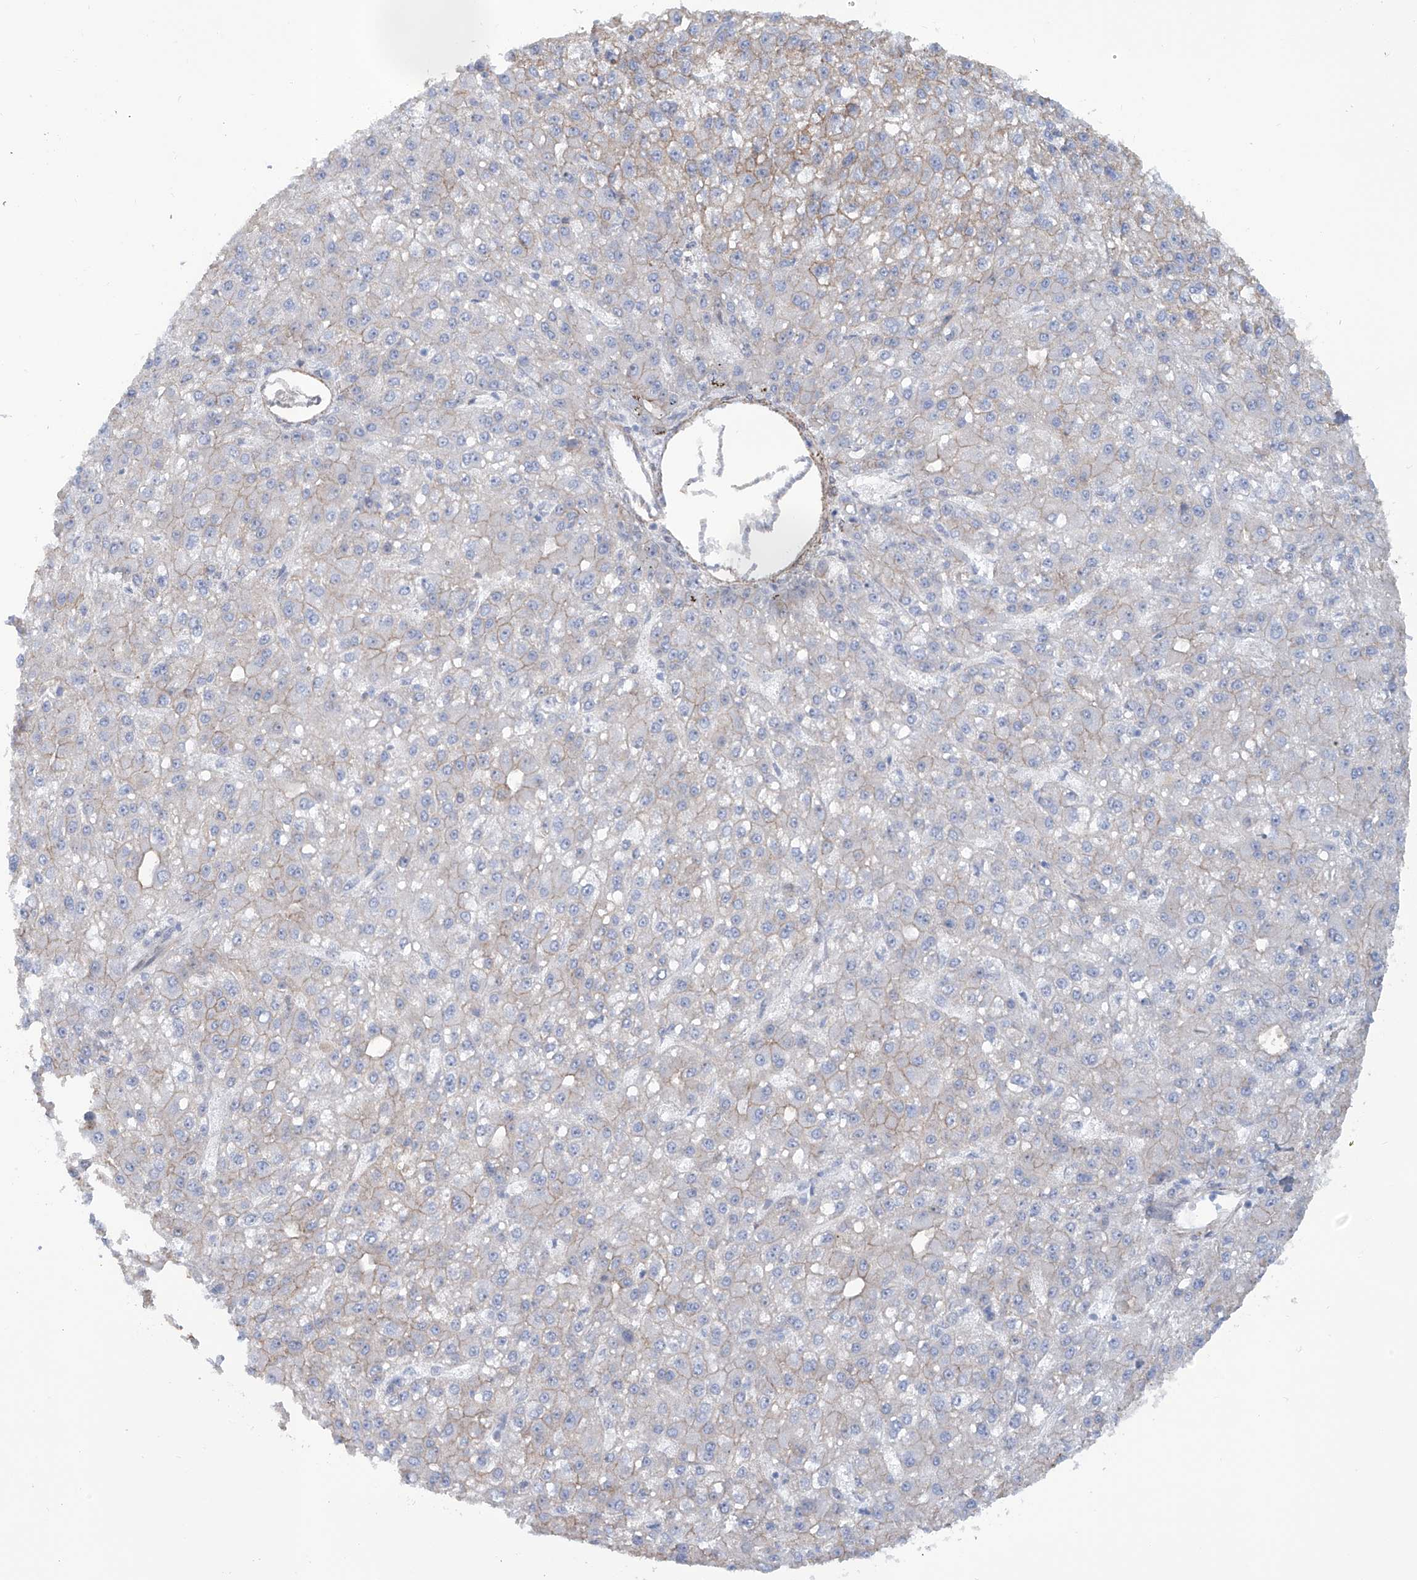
{"staining": {"intensity": "weak", "quantity": "<25%", "location": "cytoplasmic/membranous"}, "tissue": "liver cancer", "cell_type": "Tumor cells", "image_type": "cancer", "snomed": [{"axis": "morphology", "description": "Carcinoma, Hepatocellular, NOS"}, {"axis": "topography", "description": "Liver"}], "caption": "This is an IHC photomicrograph of liver hepatocellular carcinoma. There is no staining in tumor cells.", "gene": "ZNF490", "patient": {"sex": "male", "age": 67}}